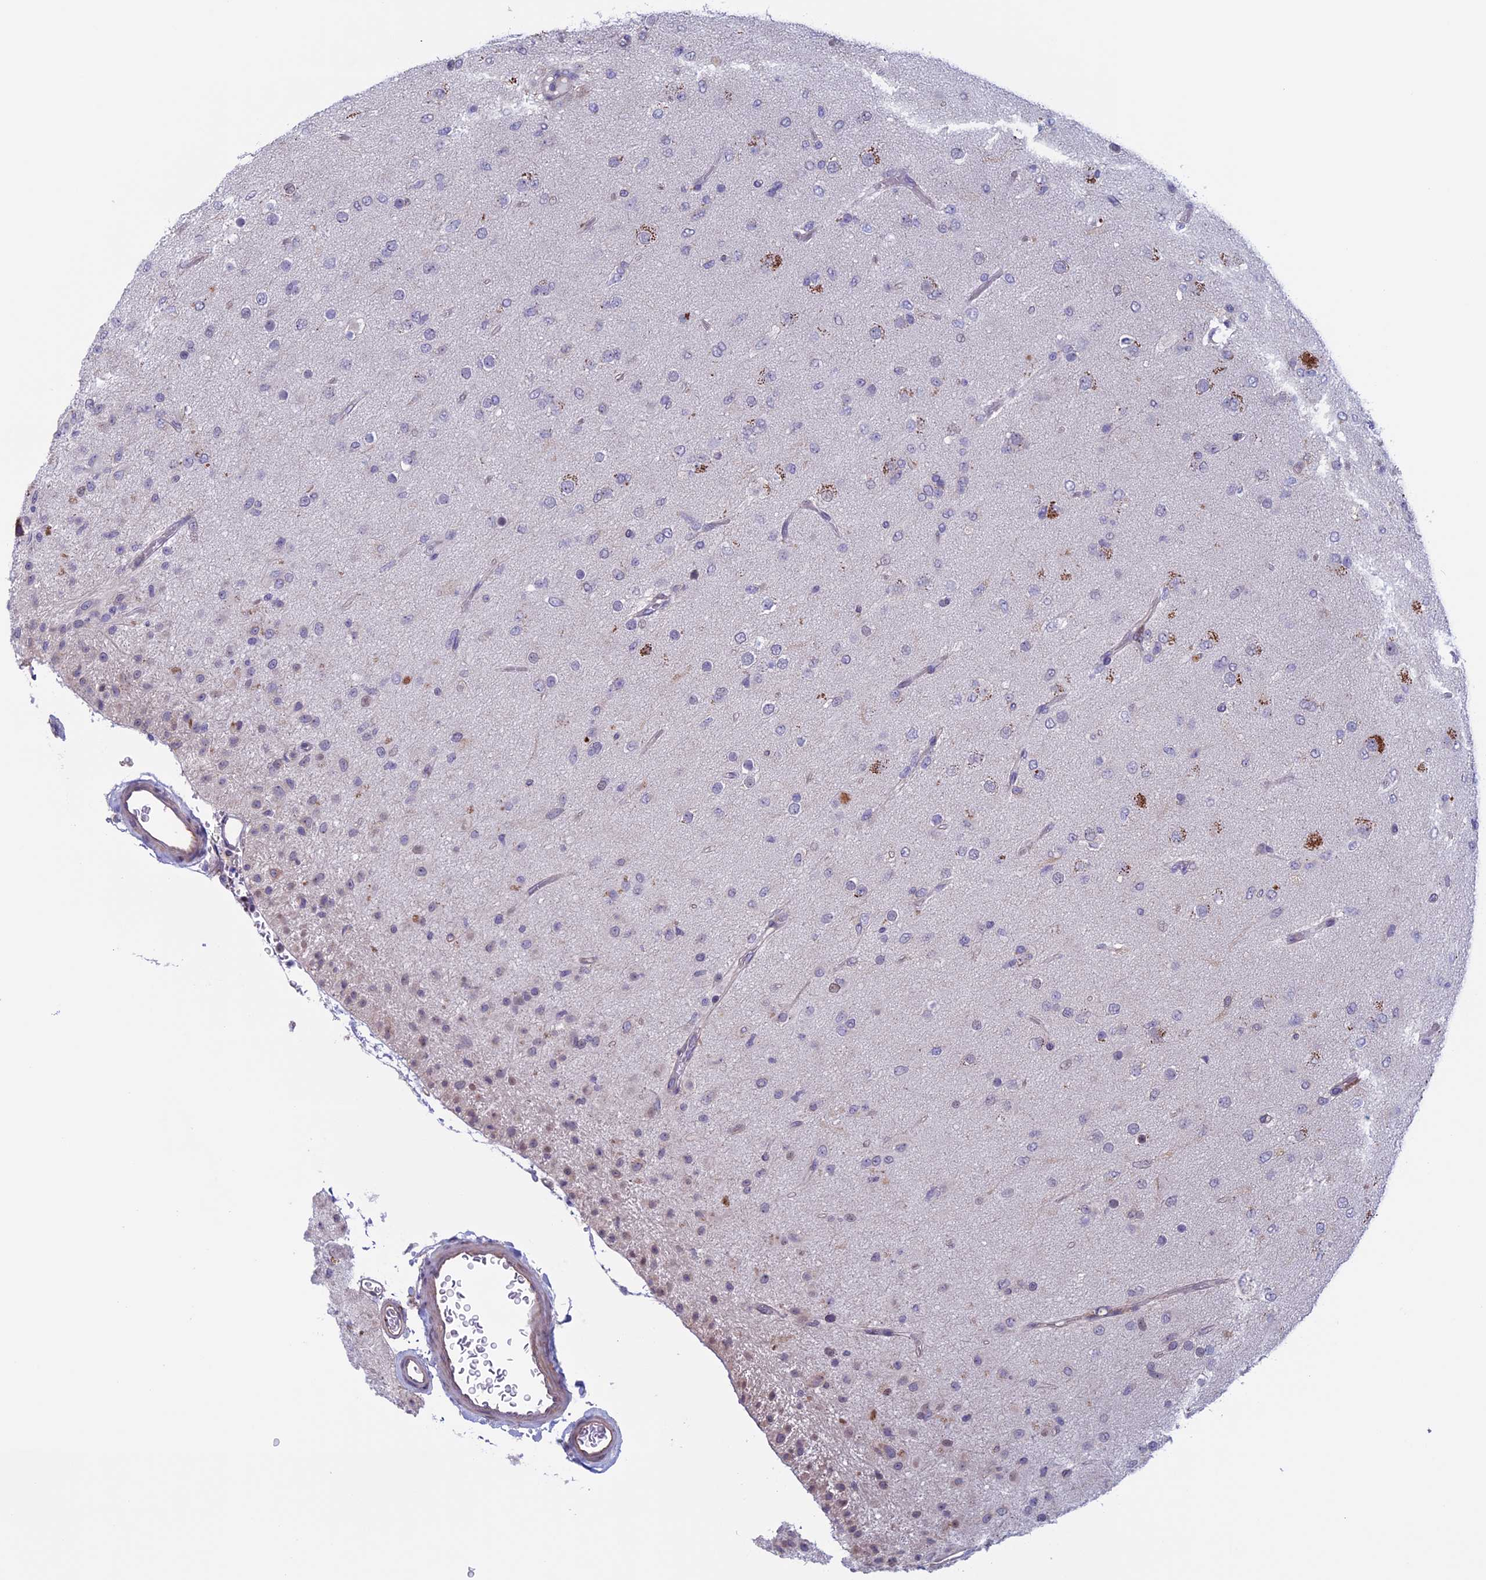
{"staining": {"intensity": "negative", "quantity": "none", "location": "none"}, "tissue": "glioma", "cell_type": "Tumor cells", "image_type": "cancer", "snomed": [{"axis": "morphology", "description": "Glioma, malignant, Low grade"}, {"axis": "topography", "description": "Brain"}], "caption": "IHC photomicrograph of glioma stained for a protein (brown), which reveals no staining in tumor cells.", "gene": "SLC1A6", "patient": {"sex": "male", "age": 65}}